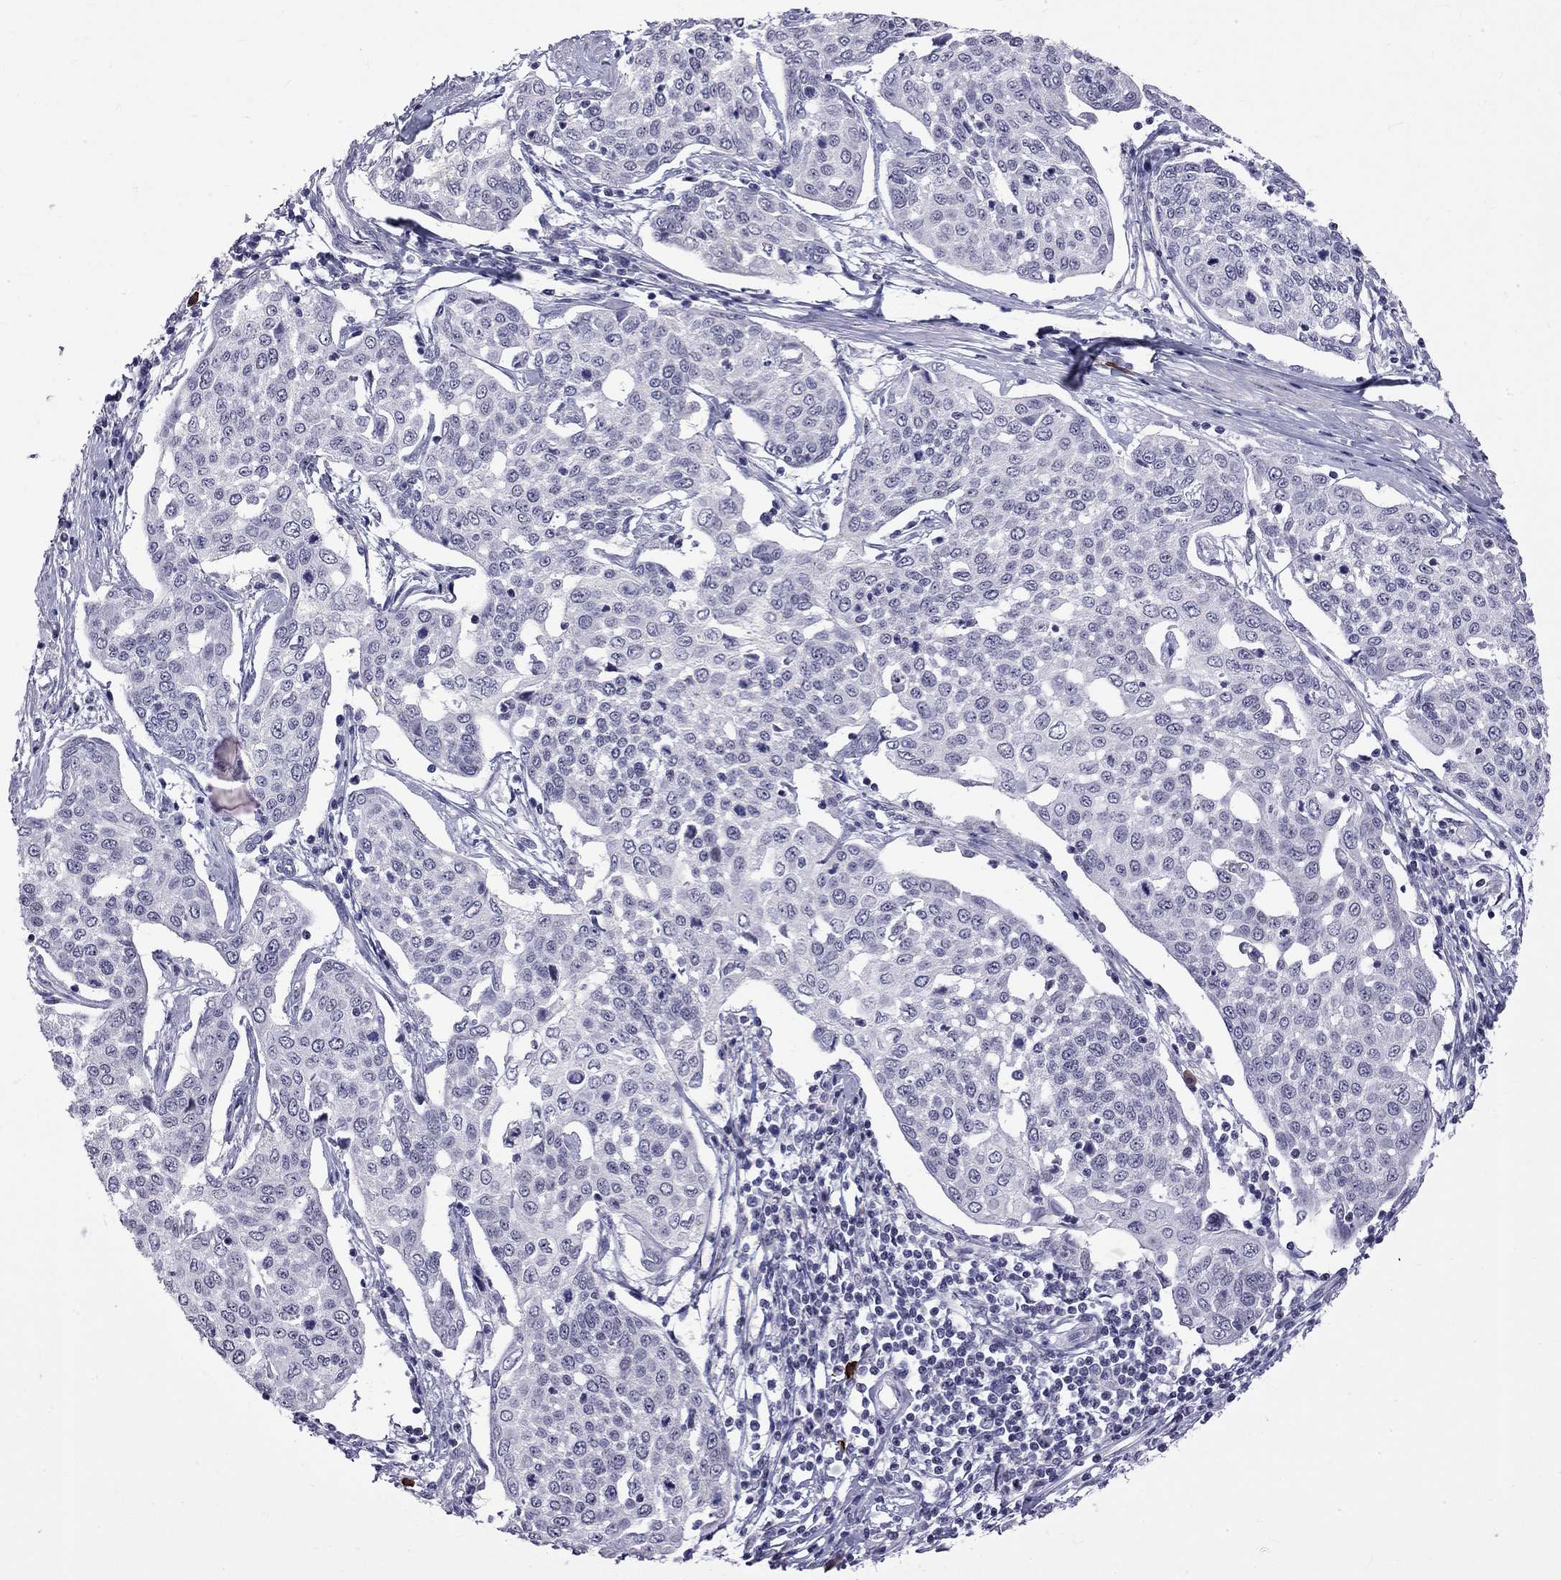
{"staining": {"intensity": "negative", "quantity": "none", "location": "none"}, "tissue": "cervical cancer", "cell_type": "Tumor cells", "image_type": "cancer", "snomed": [{"axis": "morphology", "description": "Squamous cell carcinoma, NOS"}, {"axis": "topography", "description": "Cervix"}], "caption": "Tumor cells show no significant positivity in squamous cell carcinoma (cervical). (DAB (3,3'-diaminobenzidine) immunohistochemistry visualized using brightfield microscopy, high magnification).", "gene": "RTL9", "patient": {"sex": "female", "age": 34}}